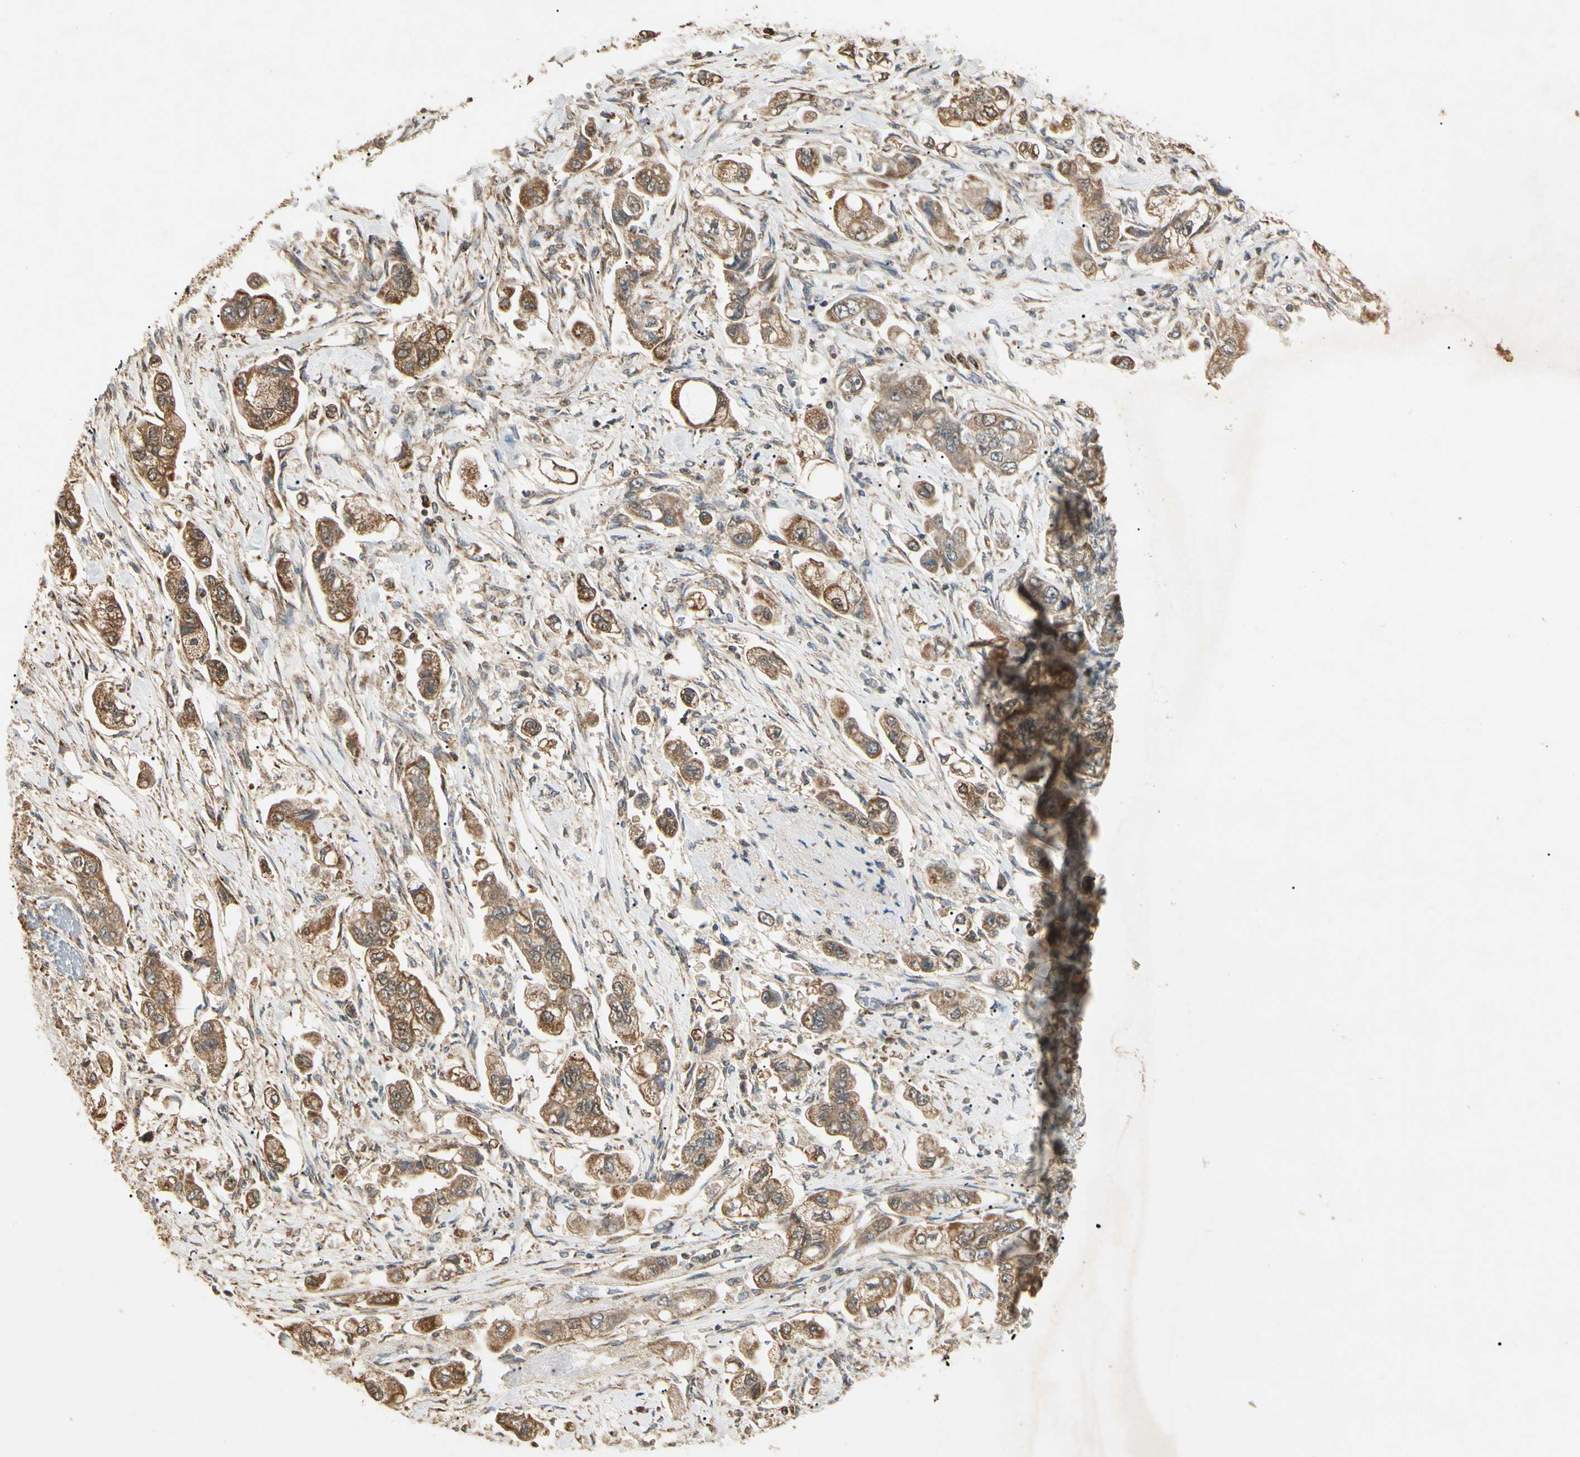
{"staining": {"intensity": "moderate", "quantity": ">75%", "location": "cytoplasmic/membranous"}, "tissue": "stomach cancer", "cell_type": "Tumor cells", "image_type": "cancer", "snomed": [{"axis": "morphology", "description": "Adenocarcinoma, NOS"}, {"axis": "topography", "description": "Stomach"}], "caption": "Approximately >75% of tumor cells in human stomach adenocarcinoma demonstrate moderate cytoplasmic/membranous protein staining as visualized by brown immunohistochemical staining.", "gene": "PRDX5", "patient": {"sex": "male", "age": 62}}